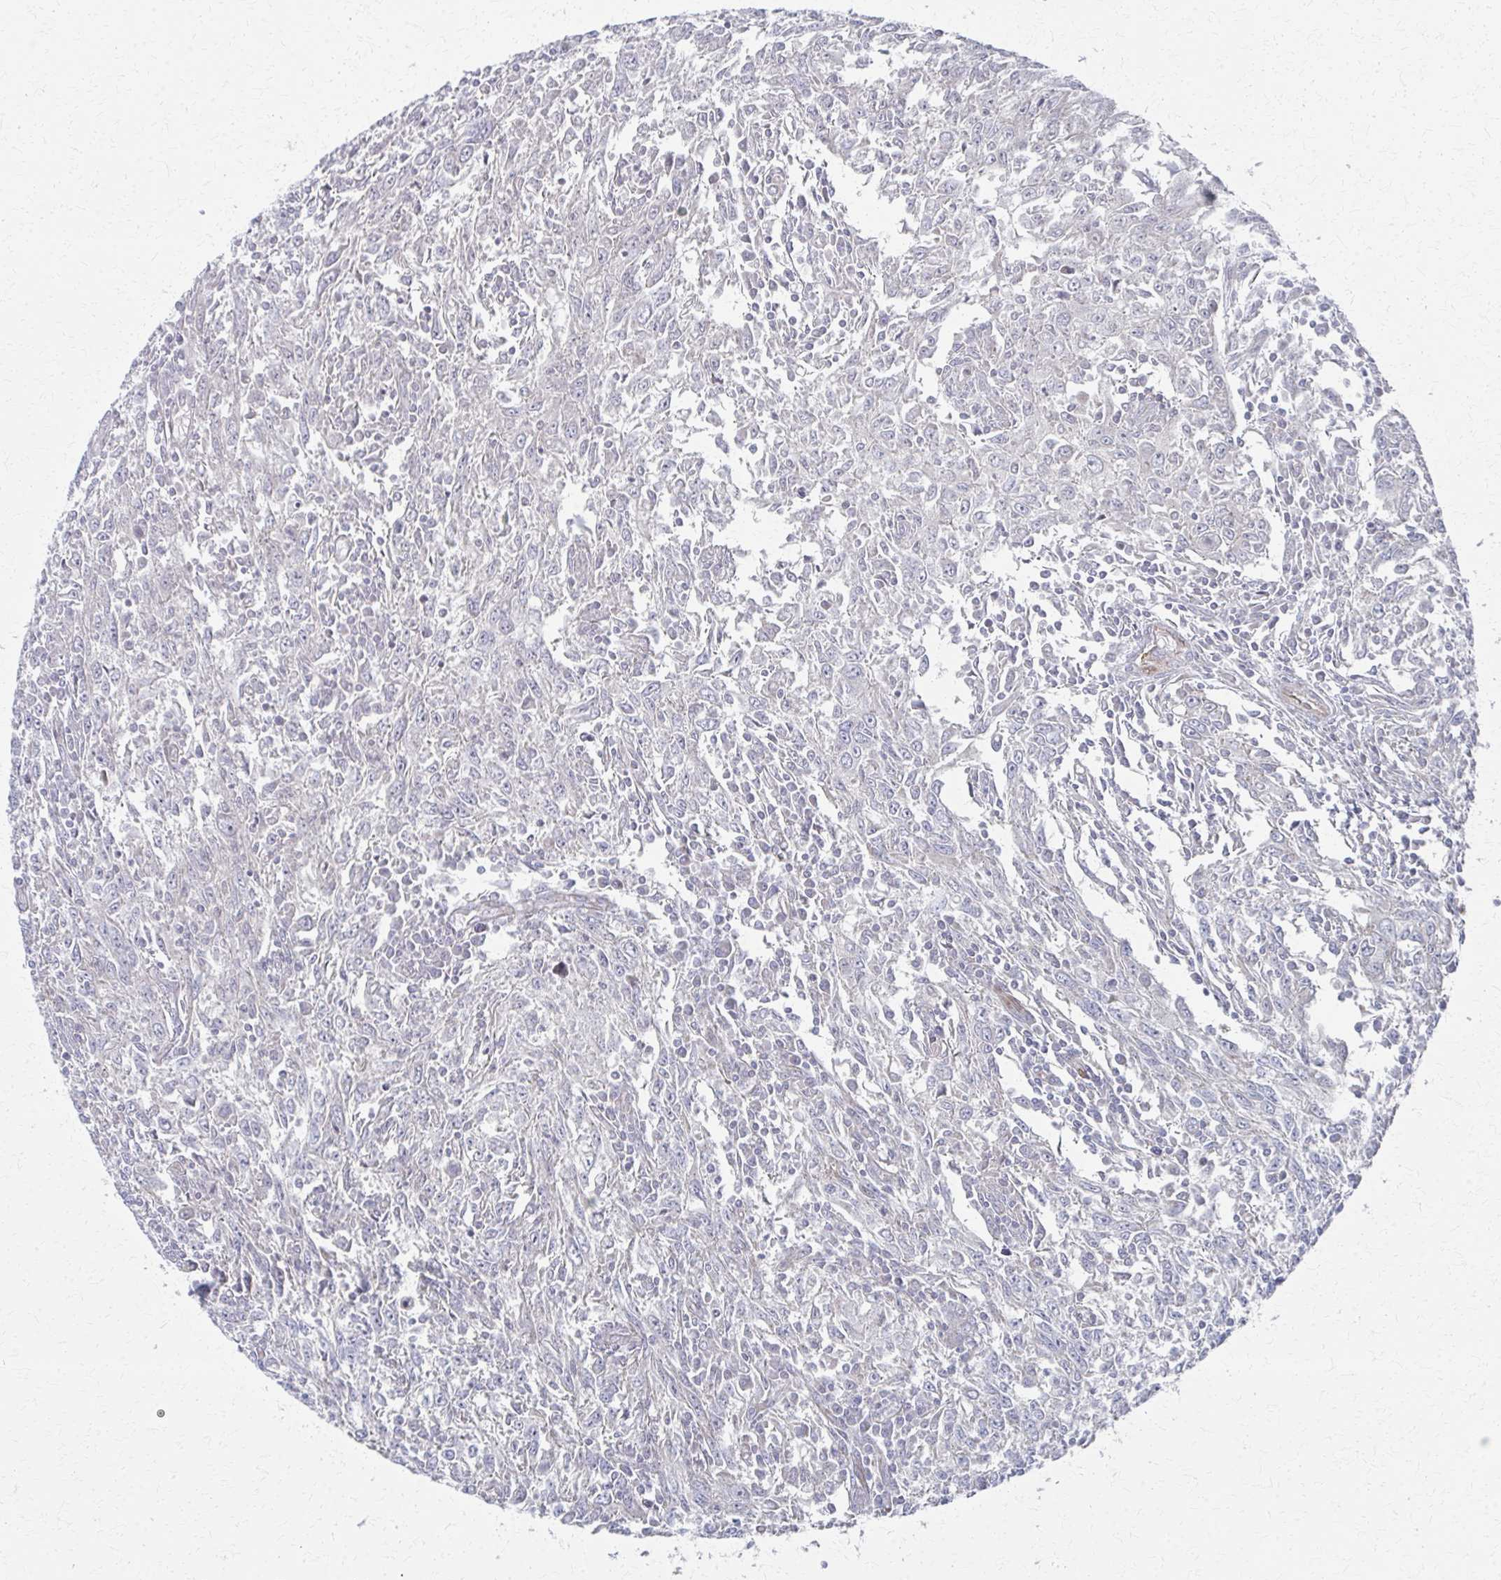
{"staining": {"intensity": "negative", "quantity": "none", "location": "none"}, "tissue": "breast cancer", "cell_type": "Tumor cells", "image_type": "cancer", "snomed": [{"axis": "morphology", "description": "Duct carcinoma"}, {"axis": "topography", "description": "Breast"}], "caption": "Immunohistochemistry photomicrograph of breast intraductal carcinoma stained for a protein (brown), which exhibits no expression in tumor cells.", "gene": "FAHD1", "patient": {"sex": "female", "age": 50}}